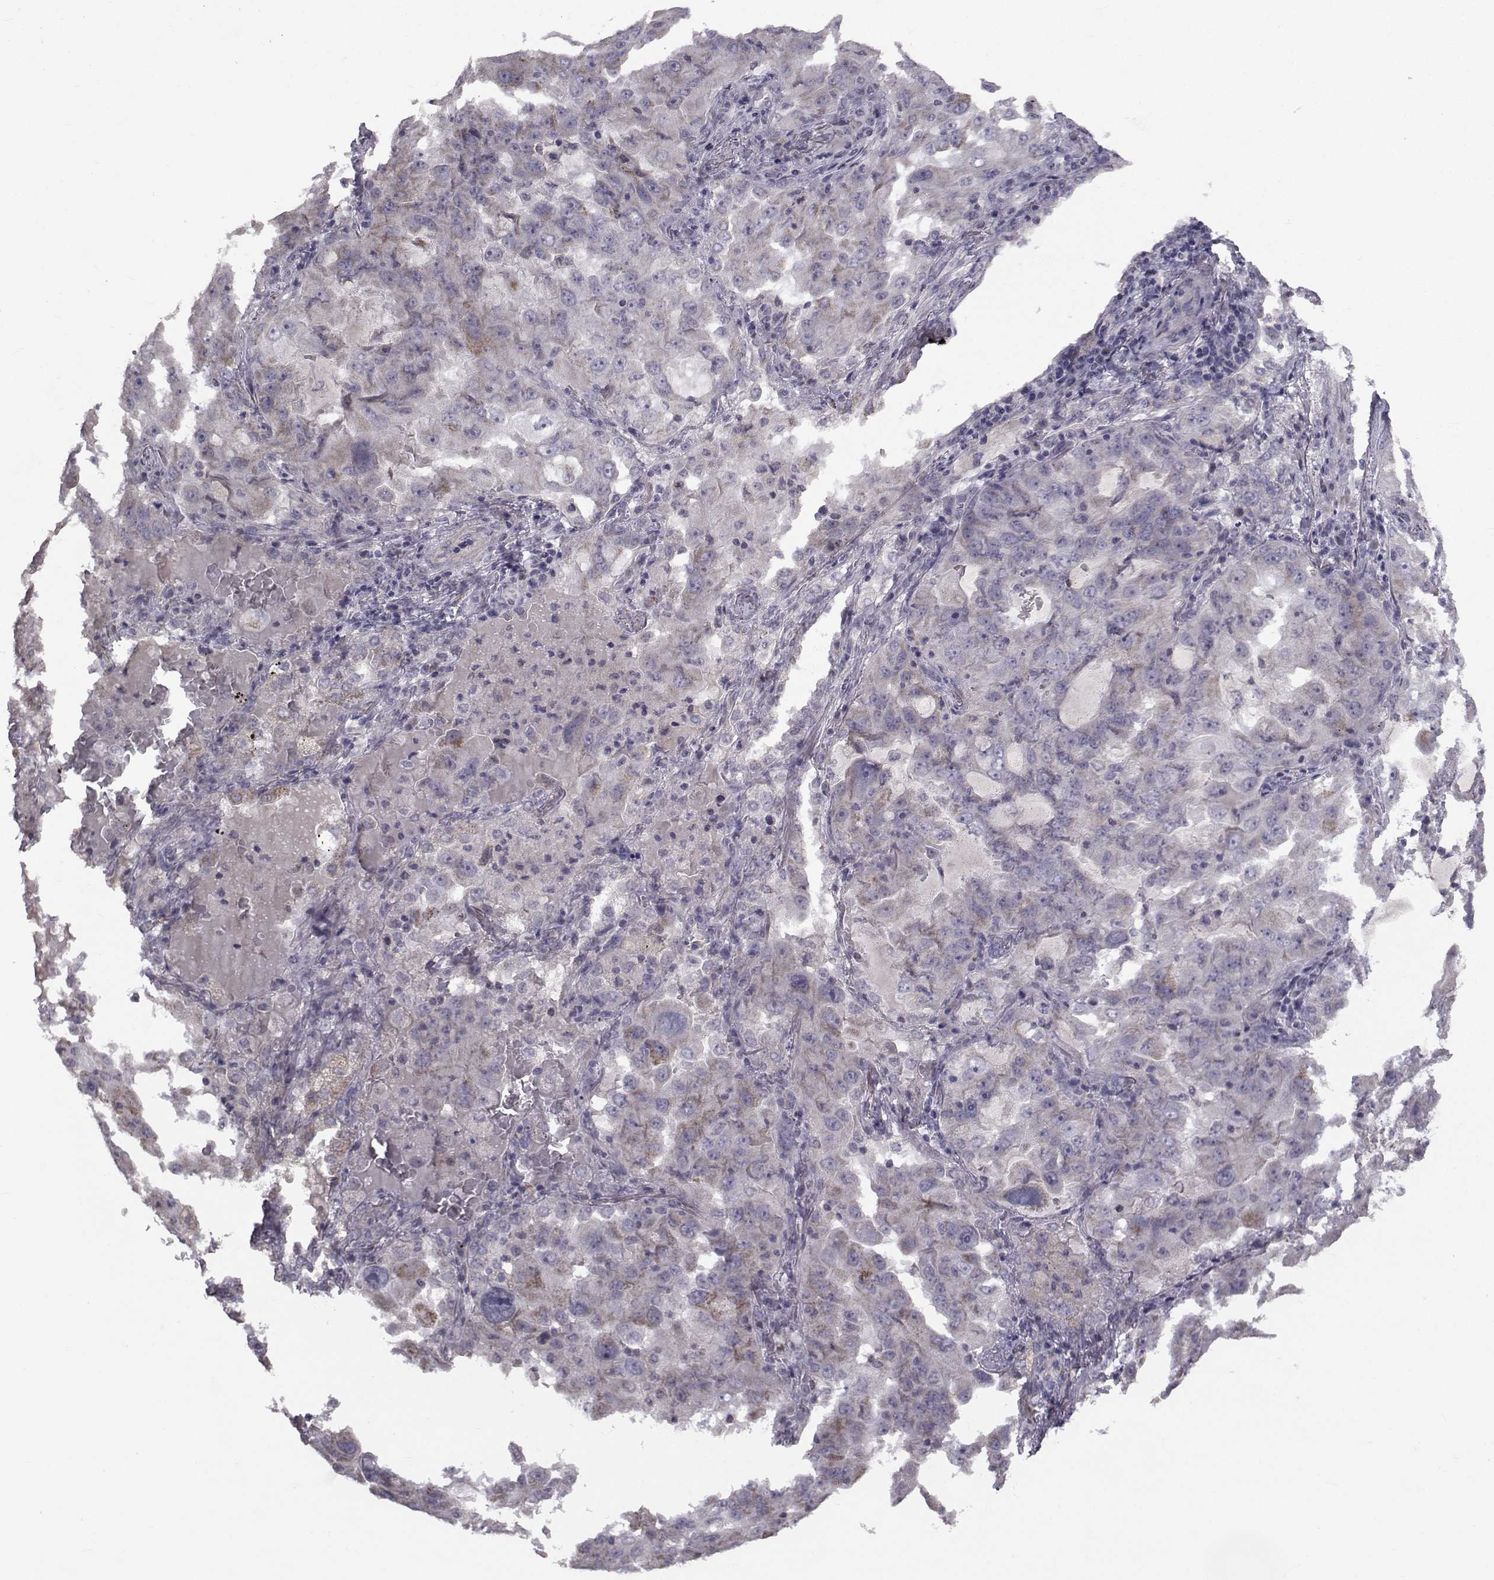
{"staining": {"intensity": "moderate", "quantity": "<25%", "location": "cytoplasmic/membranous"}, "tissue": "lung cancer", "cell_type": "Tumor cells", "image_type": "cancer", "snomed": [{"axis": "morphology", "description": "Adenocarcinoma, NOS"}, {"axis": "topography", "description": "Lung"}], "caption": "Immunohistochemical staining of lung cancer shows moderate cytoplasmic/membranous protein positivity in approximately <25% of tumor cells.", "gene": "FDXR", "patient": {"sex": "female", "age": 61}}